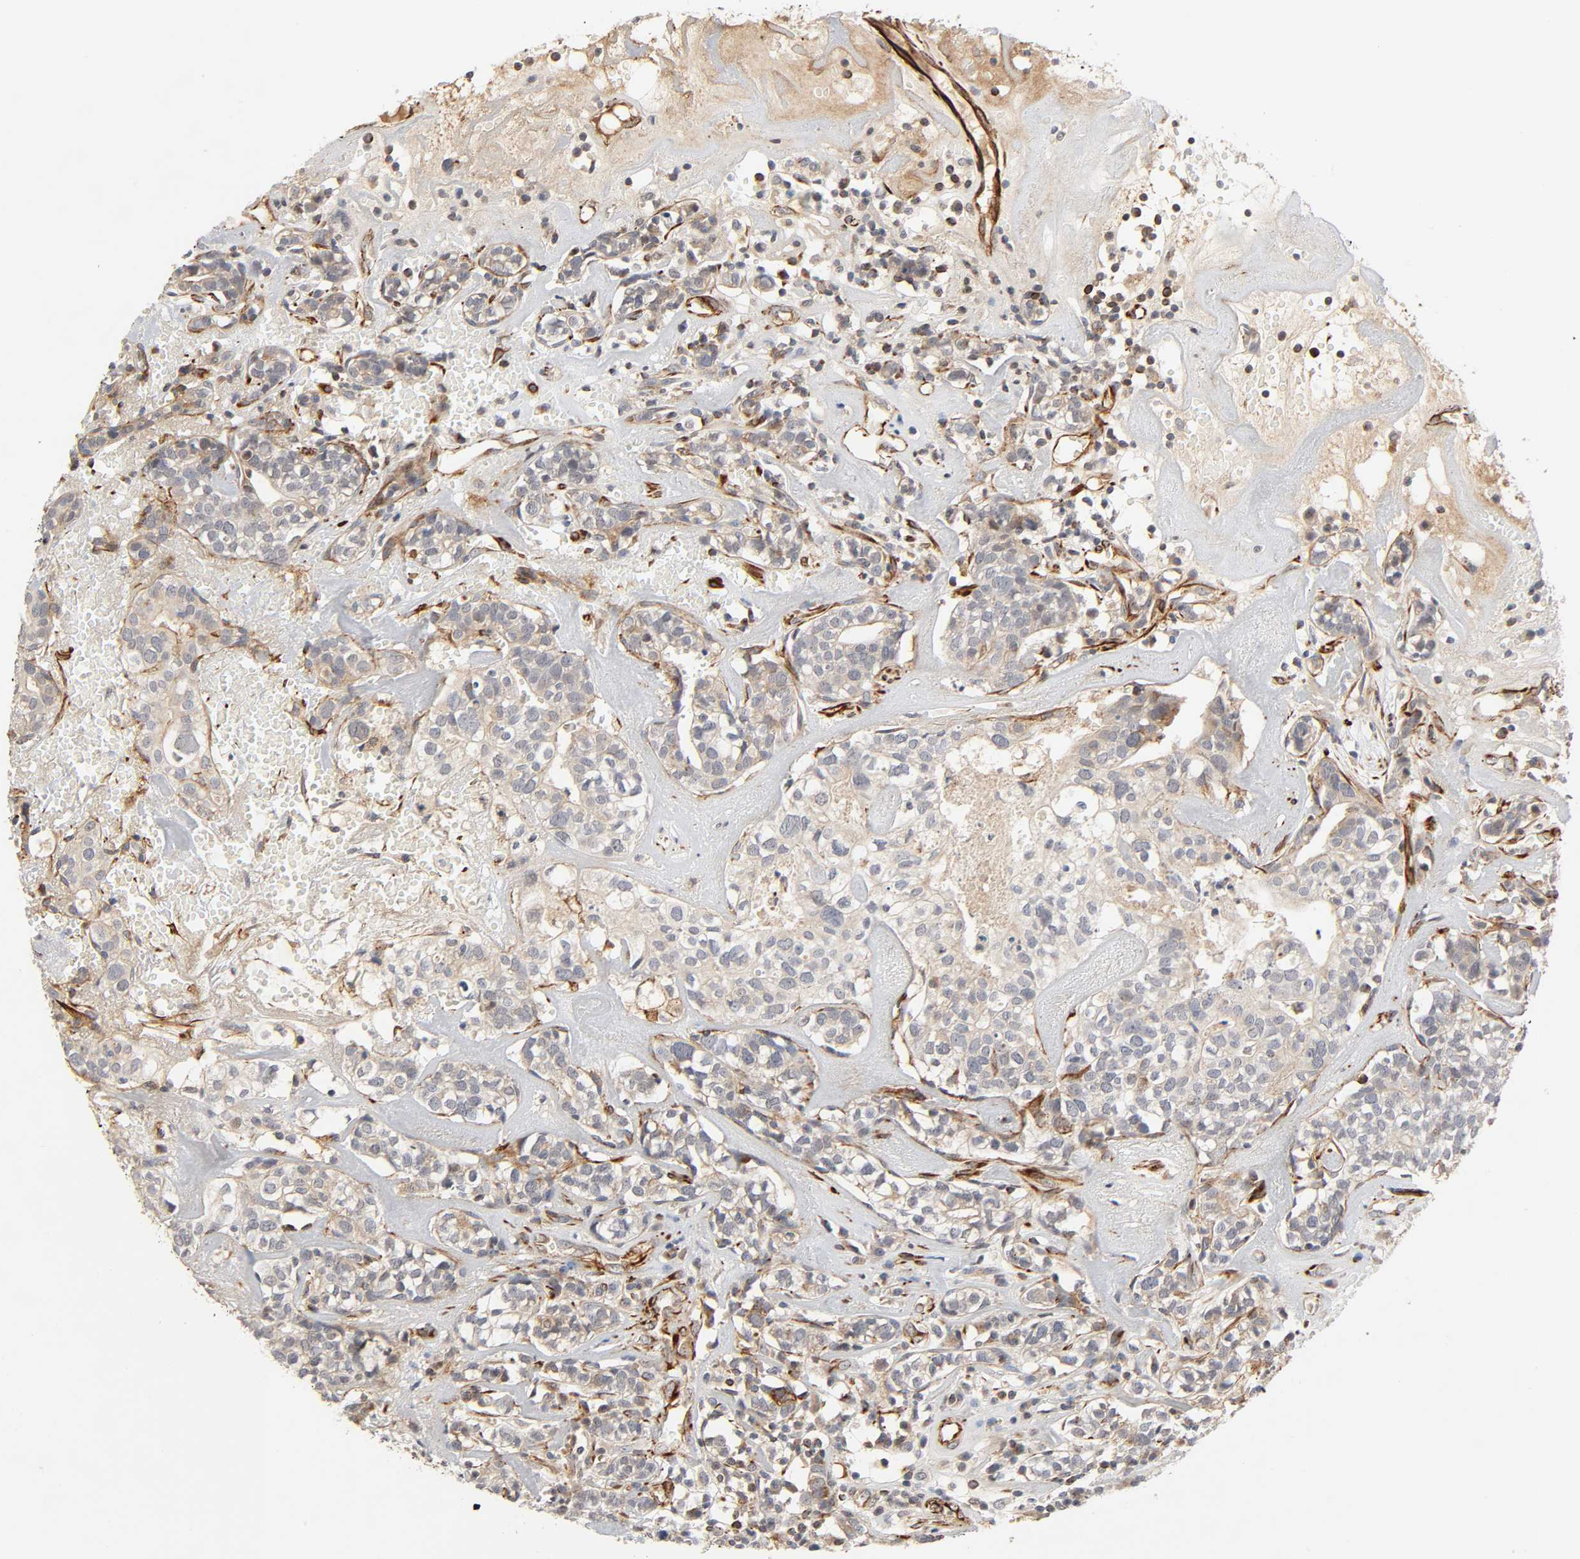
{"staining": {"intensity": "moderate", "quantity": ">75%", "location": "cytoplasmic/membranous"}, "tissue": "head and neck cancer", "cell_type": "Tumor cells", "image_type": "cancer", "snomed": [{"axis": "morphology", "description": "Adenocarcinoma, NOS"}, {"axis": "topography", "description": "Salivary gland"}, {"axis": "topography", "description": "Head-Neck"}], "caption": "Tumor cells reveal medium levels of moderate cytoplasmic/membranous expression in about >75% of cells in head and neck cancer (adenocarcinoma).", "gene": "REEP6", "patient": {"sex": "female", "age": 65}}